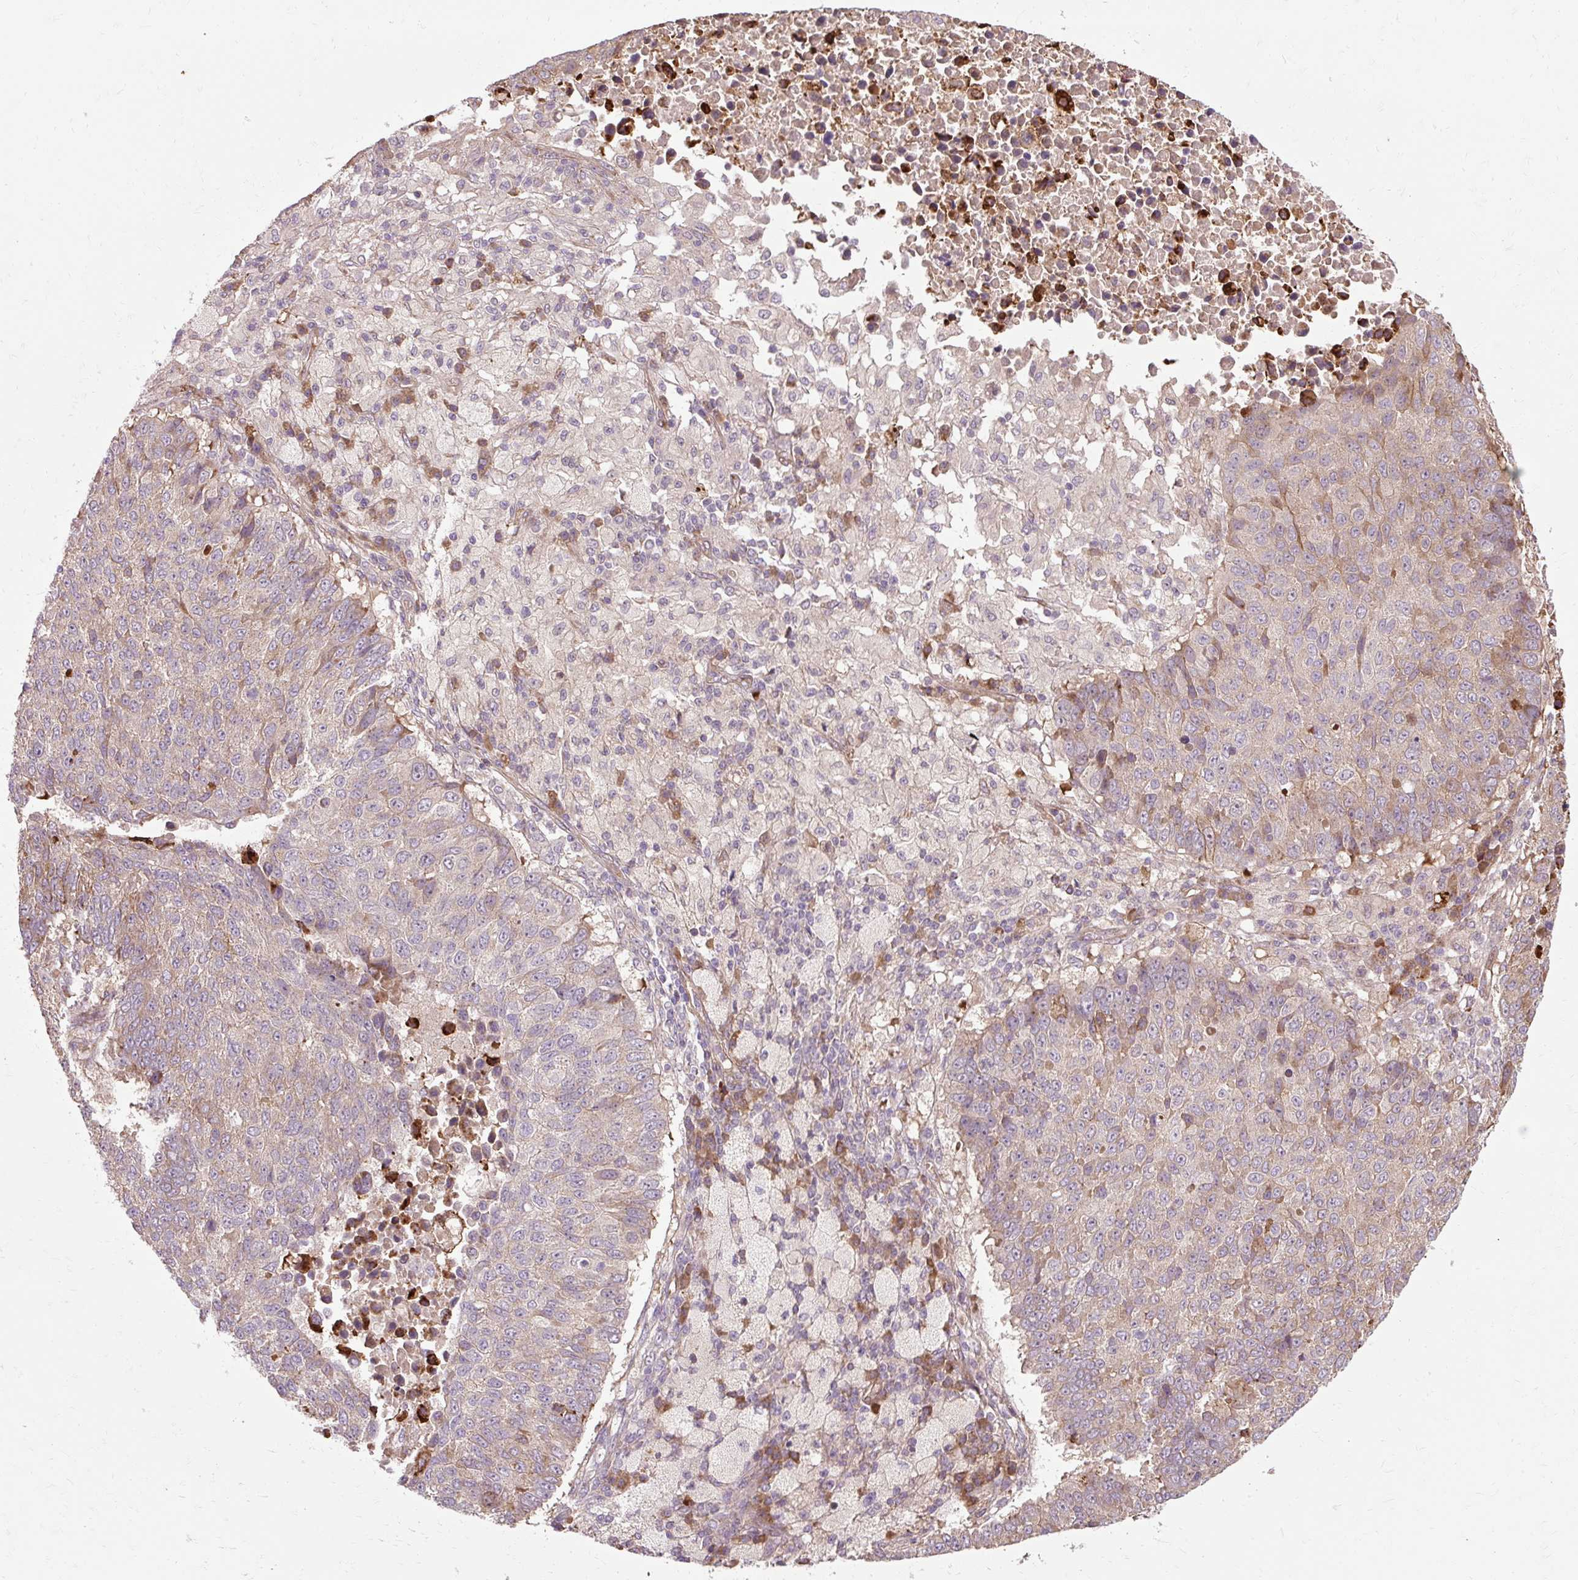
{"staining": {"intensity": "moderate", "quantity": "<25%", "location": "cytoplasmic/membranous"}, "tissue": "lung cancer", "cell_type": "Tumor cells", "image_type": "cancer", "snomed": [{"axis": "morphology", "description": "Squamous cell carcinoma, NOS"}, {"axis": "topography", "description": "Lung"}], "caption": "Moderate cytoplasmic/membranous staining is present in approximately <25% of tumor cells in squamous cell carcinoma (lung).", "gene": "FLRT1", "patient": {"sex": "male", "age": 73}}